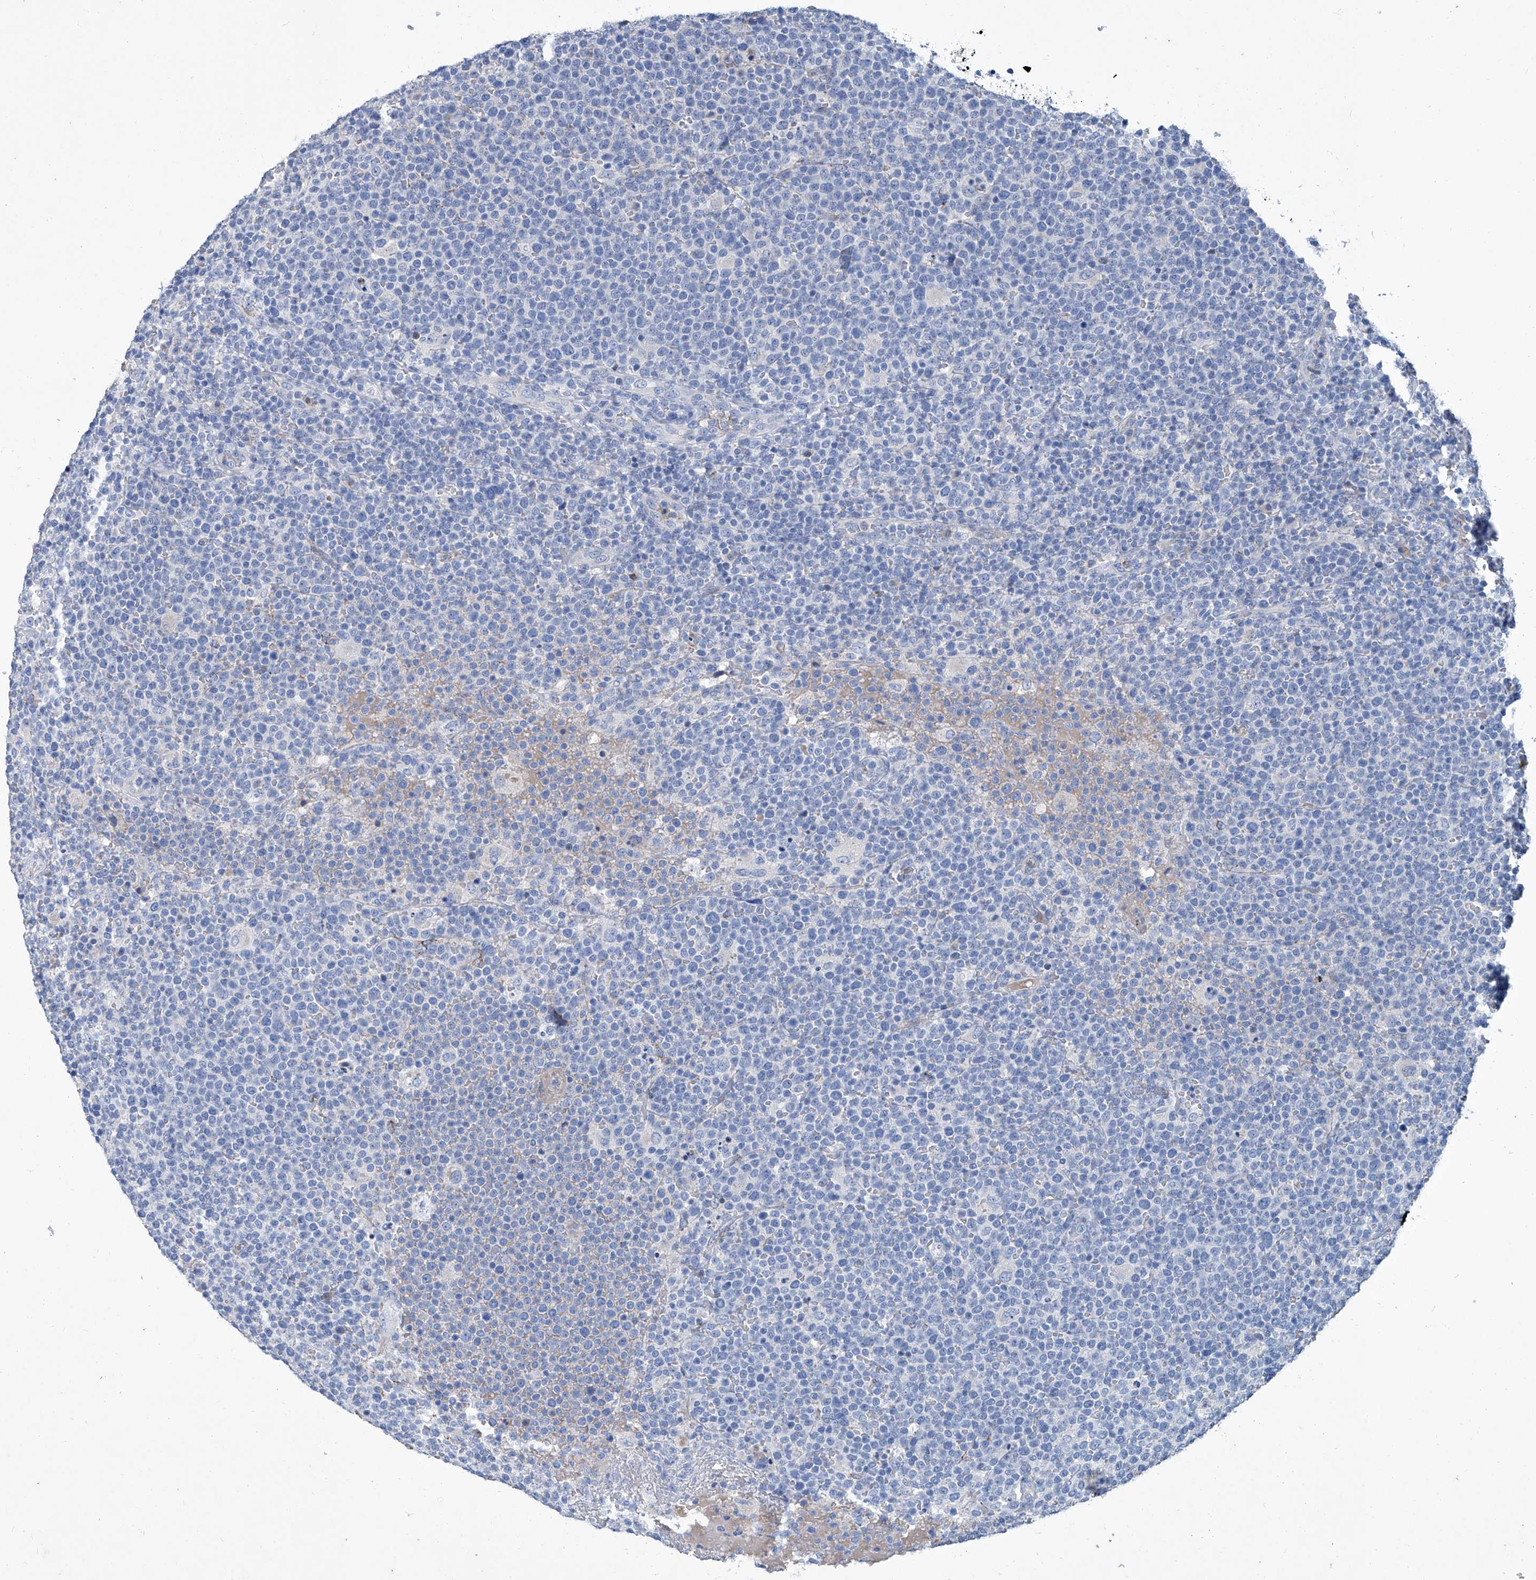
{"staining": {"intensity": "negative", "quantity": "none", "location": "none"}, "tissue": "lymphoma", "cell_type": "Tumor cells", "image_type": "cancer", "snomed": [{"axis": "morphology", "description": "Malignant lymphoma, non-Hodgkin's type, High grade"}, {"axis": "topography", "description": "Lymph node"}], "caption": "The histopathology image exhibits no staining of tumor cells in lymphoma.", "gene": "MTARC1", "patient": {"sex": "male", "age": 61}}